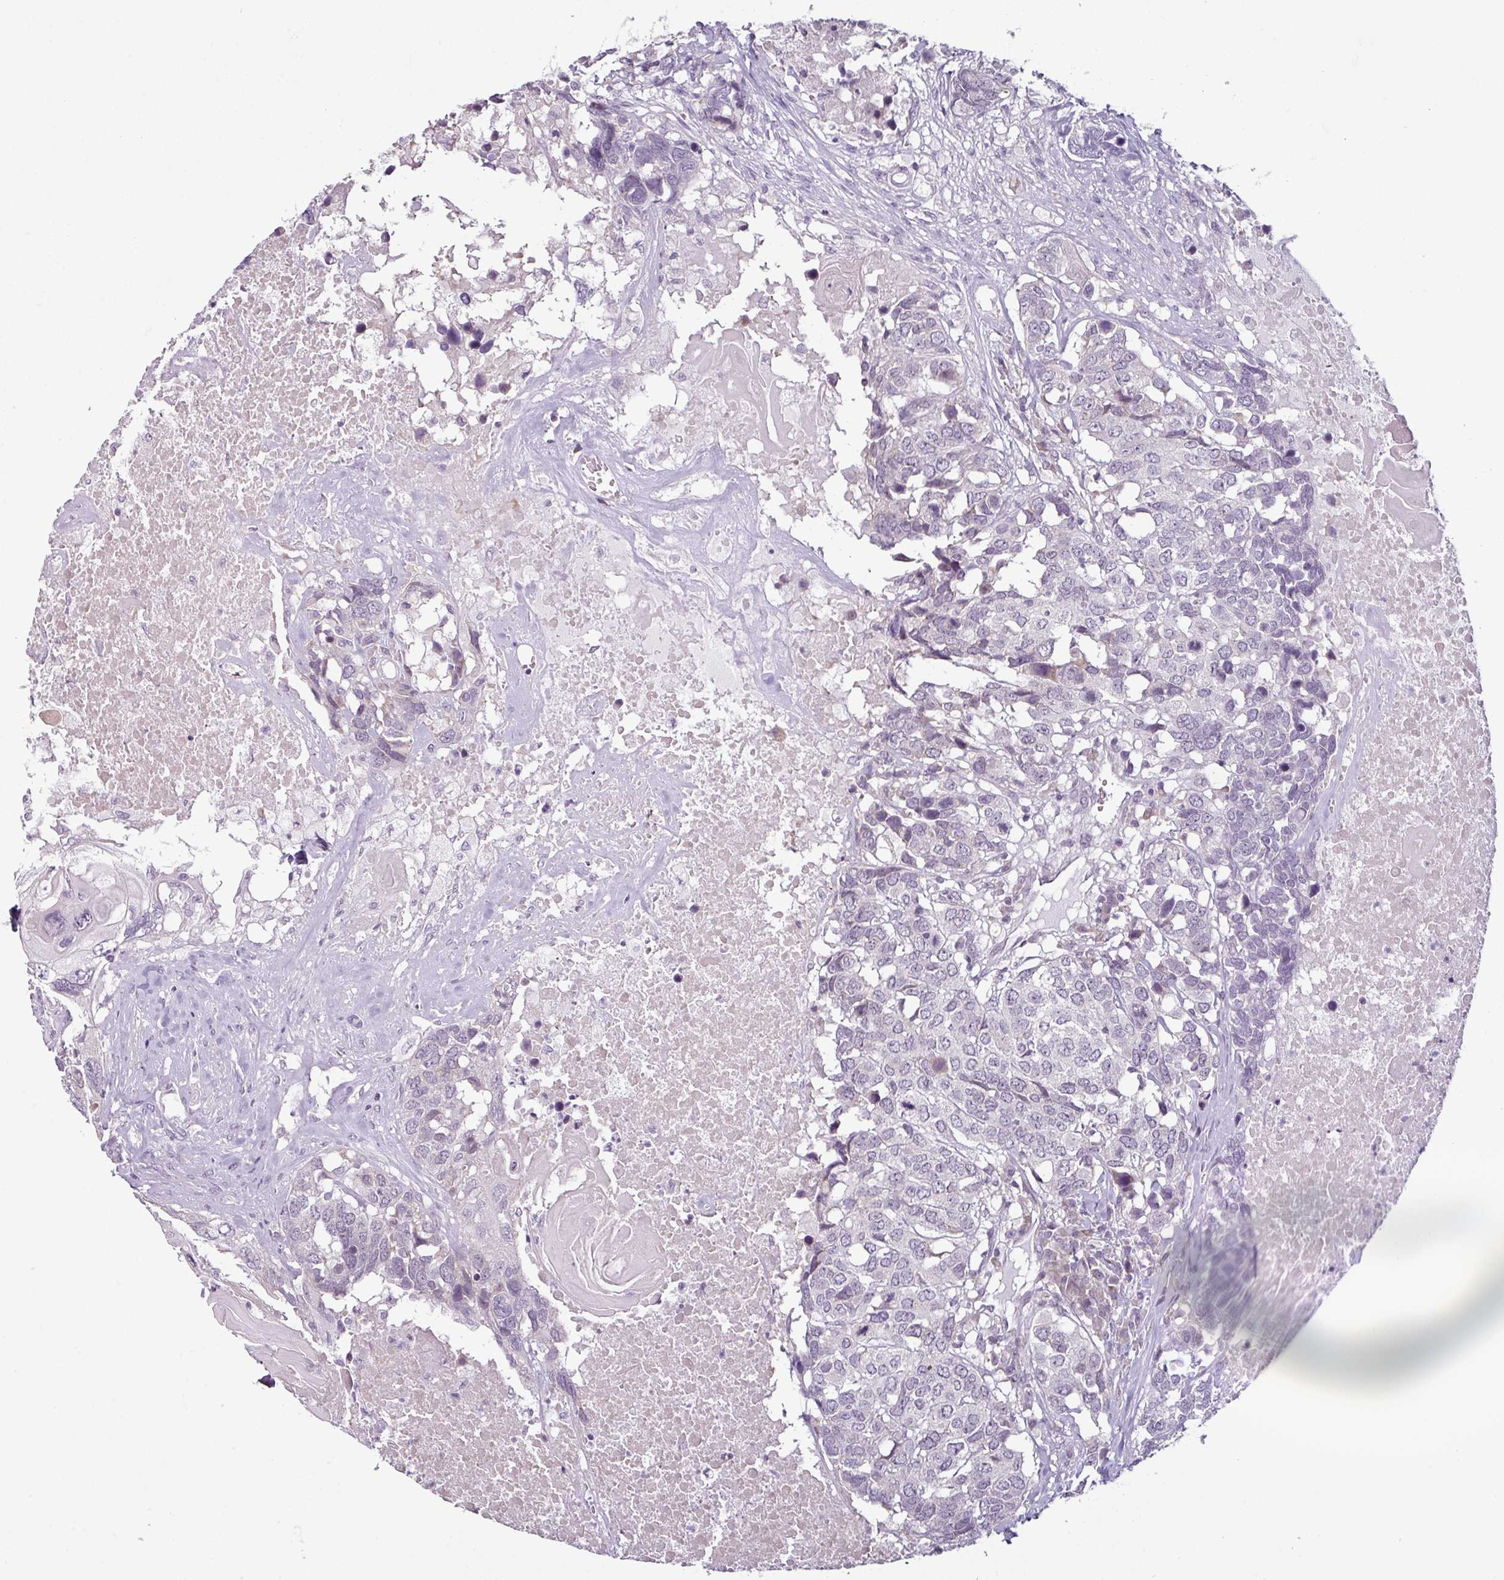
{"staining": {"intensity": "negative", "quantity": "none", "location": "none"}, "tissue": "head and neck cancer", "cell_type": "Tumor cells", "image_type": "cancer", "snomed": [{"axis": "morphology", "description": "Squamous cell carcinoma, NOS"}, {"axis": "topography", "description": "Head-Neck"}], "caption": "The image displays no significant staining in tumor cells of squamous cell carcinoma (head and neck). (DAB IHC with hematoxylin counter stain).", "gene": "OR52D1", "patient": {"sex": "male", "age": 66}}